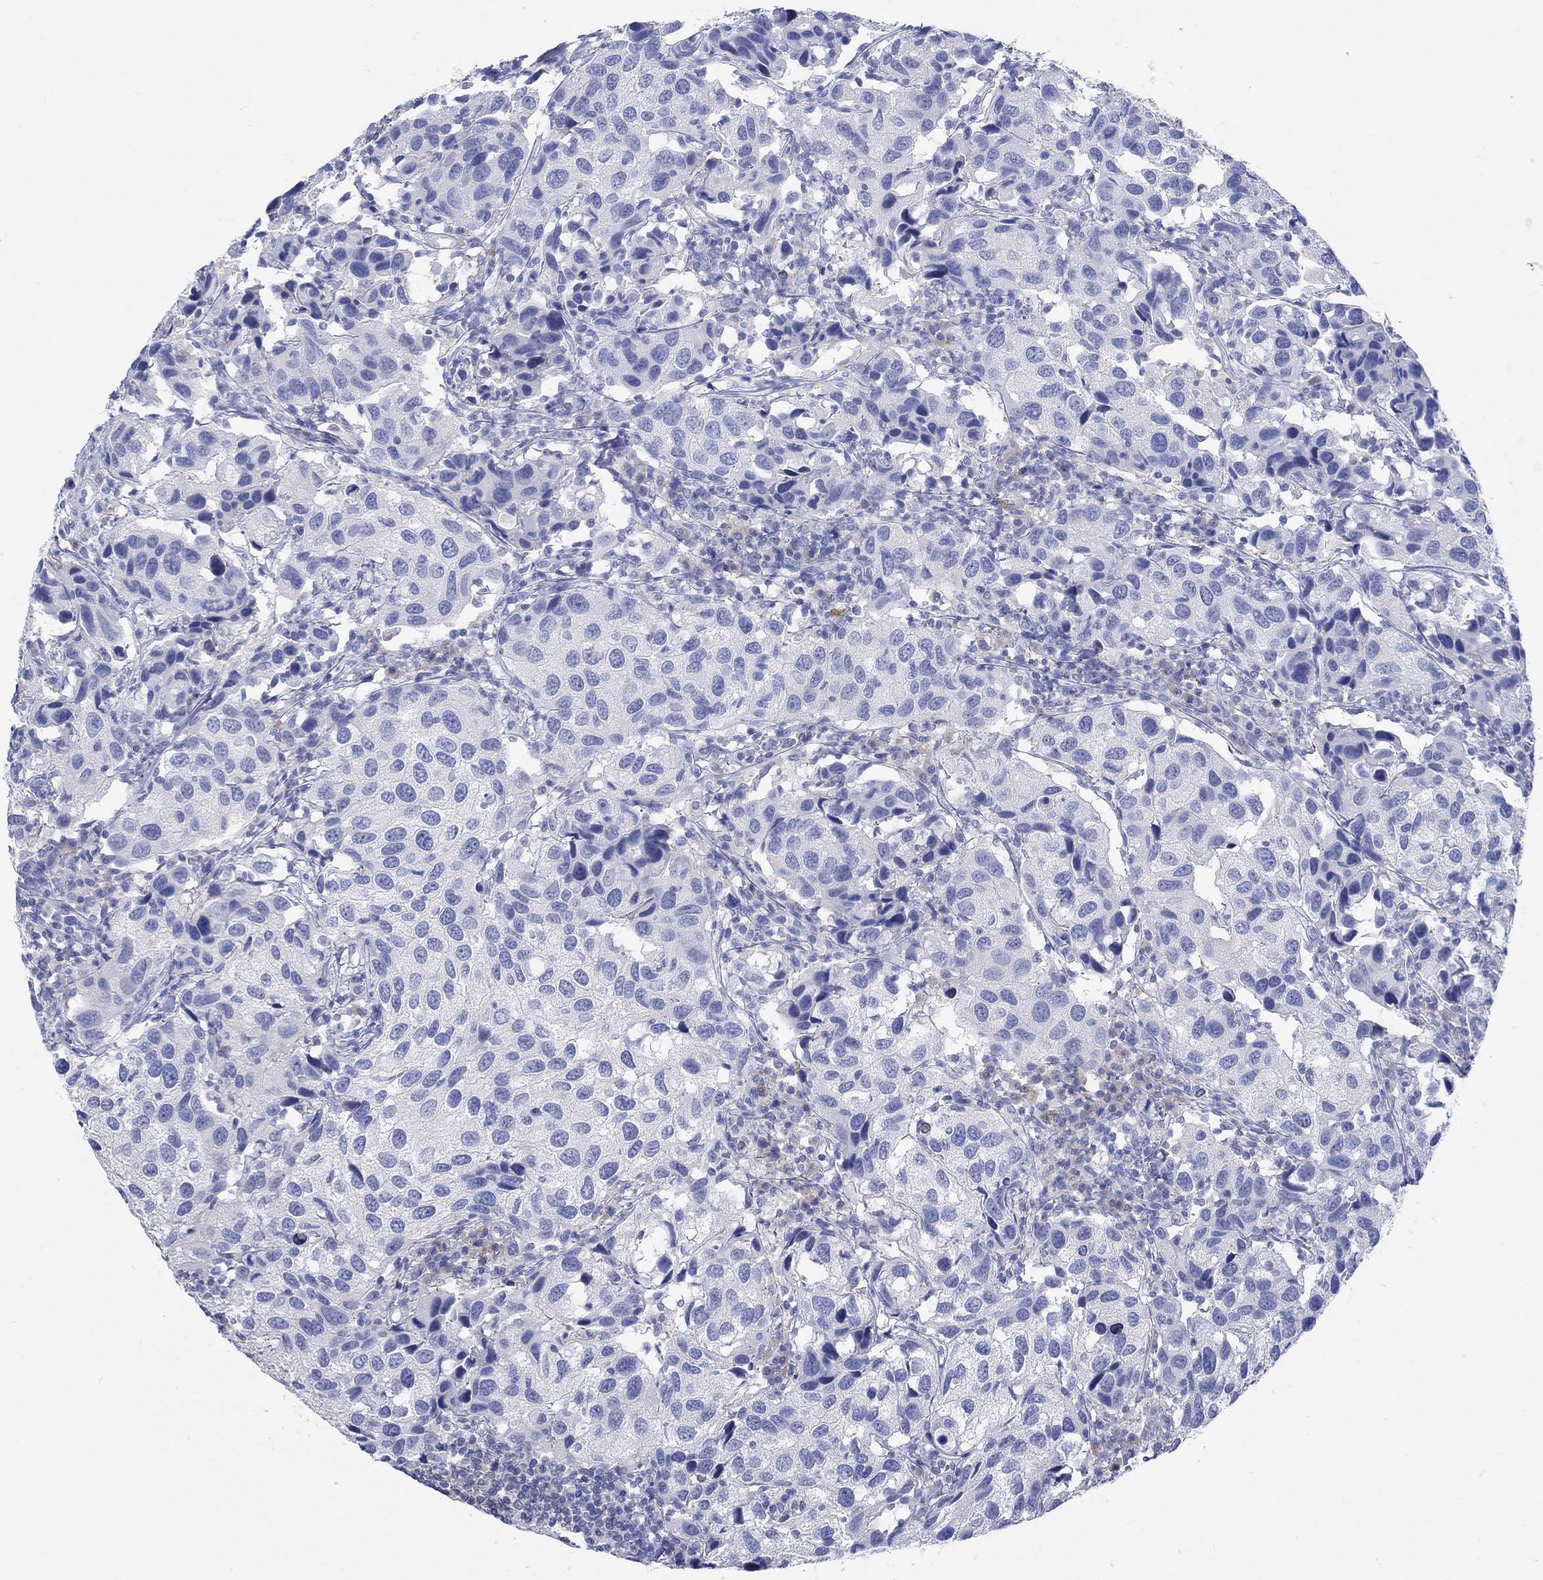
{"staining": {"intensity": "negative", "quantity": "none", "location": "none"}, "tissue": "urothelial cancer", "cell_type": "Tumor cells", "image_type": "cancer", "snomed": [{"axis": "morphology", "description": "Urothelial carcinoma, High grade"}, {"axis": "topography", "description": "Urinary bladder"}], "caption": "The immunohistochemistry histopathology image has no significant staining in tumor cells of urothelial cancer tissue. (DAB (3,3'-diaminobenzidine) IHC, high magnification).", "gene": "GCM1", "patient": {"sex": "male", "age": 79}}